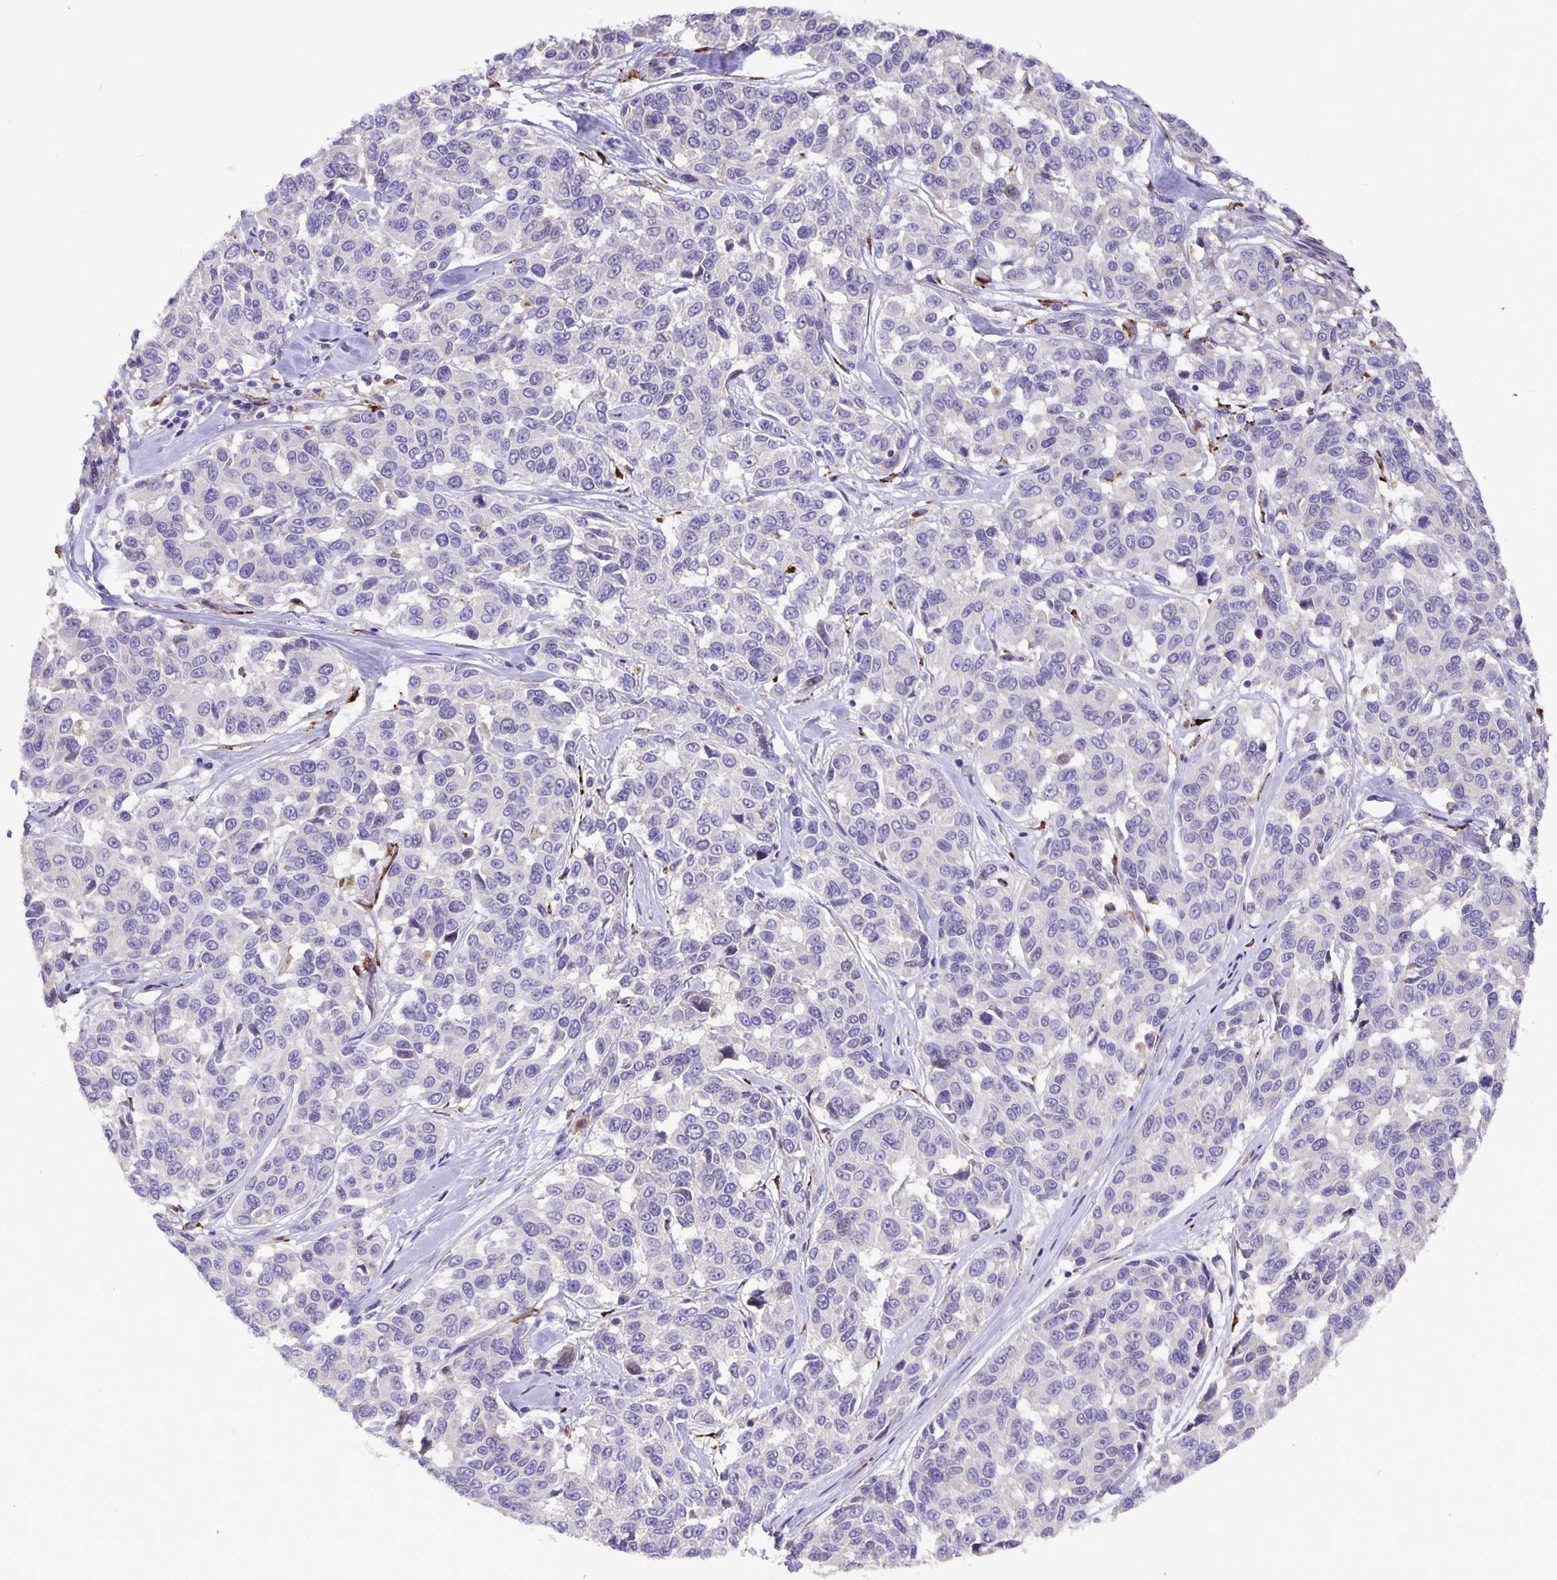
{"staining": {"intensity": "negative", "quantity": "none", "location": "none"}, "tissue": "melanoma", "cell_type": "Tumor cells", "image_type": "cancer", "snomed": [{"axis": "morphology", "description": "Malignant melanoma, NOS"}, {"axis": "topography", "description": "Skin"}], "caption": "Melanoma was stained to show a protein in brown. There is no significant positivity in tumor cells. (Stains: DAB (3,3'-diaminobenzidine) IHC with hematoxylin counter stain, Microscopy: brightfield microscopy at high magnification).", "gene": "EML6", "patient": {"sex": "female", "age": 66}}